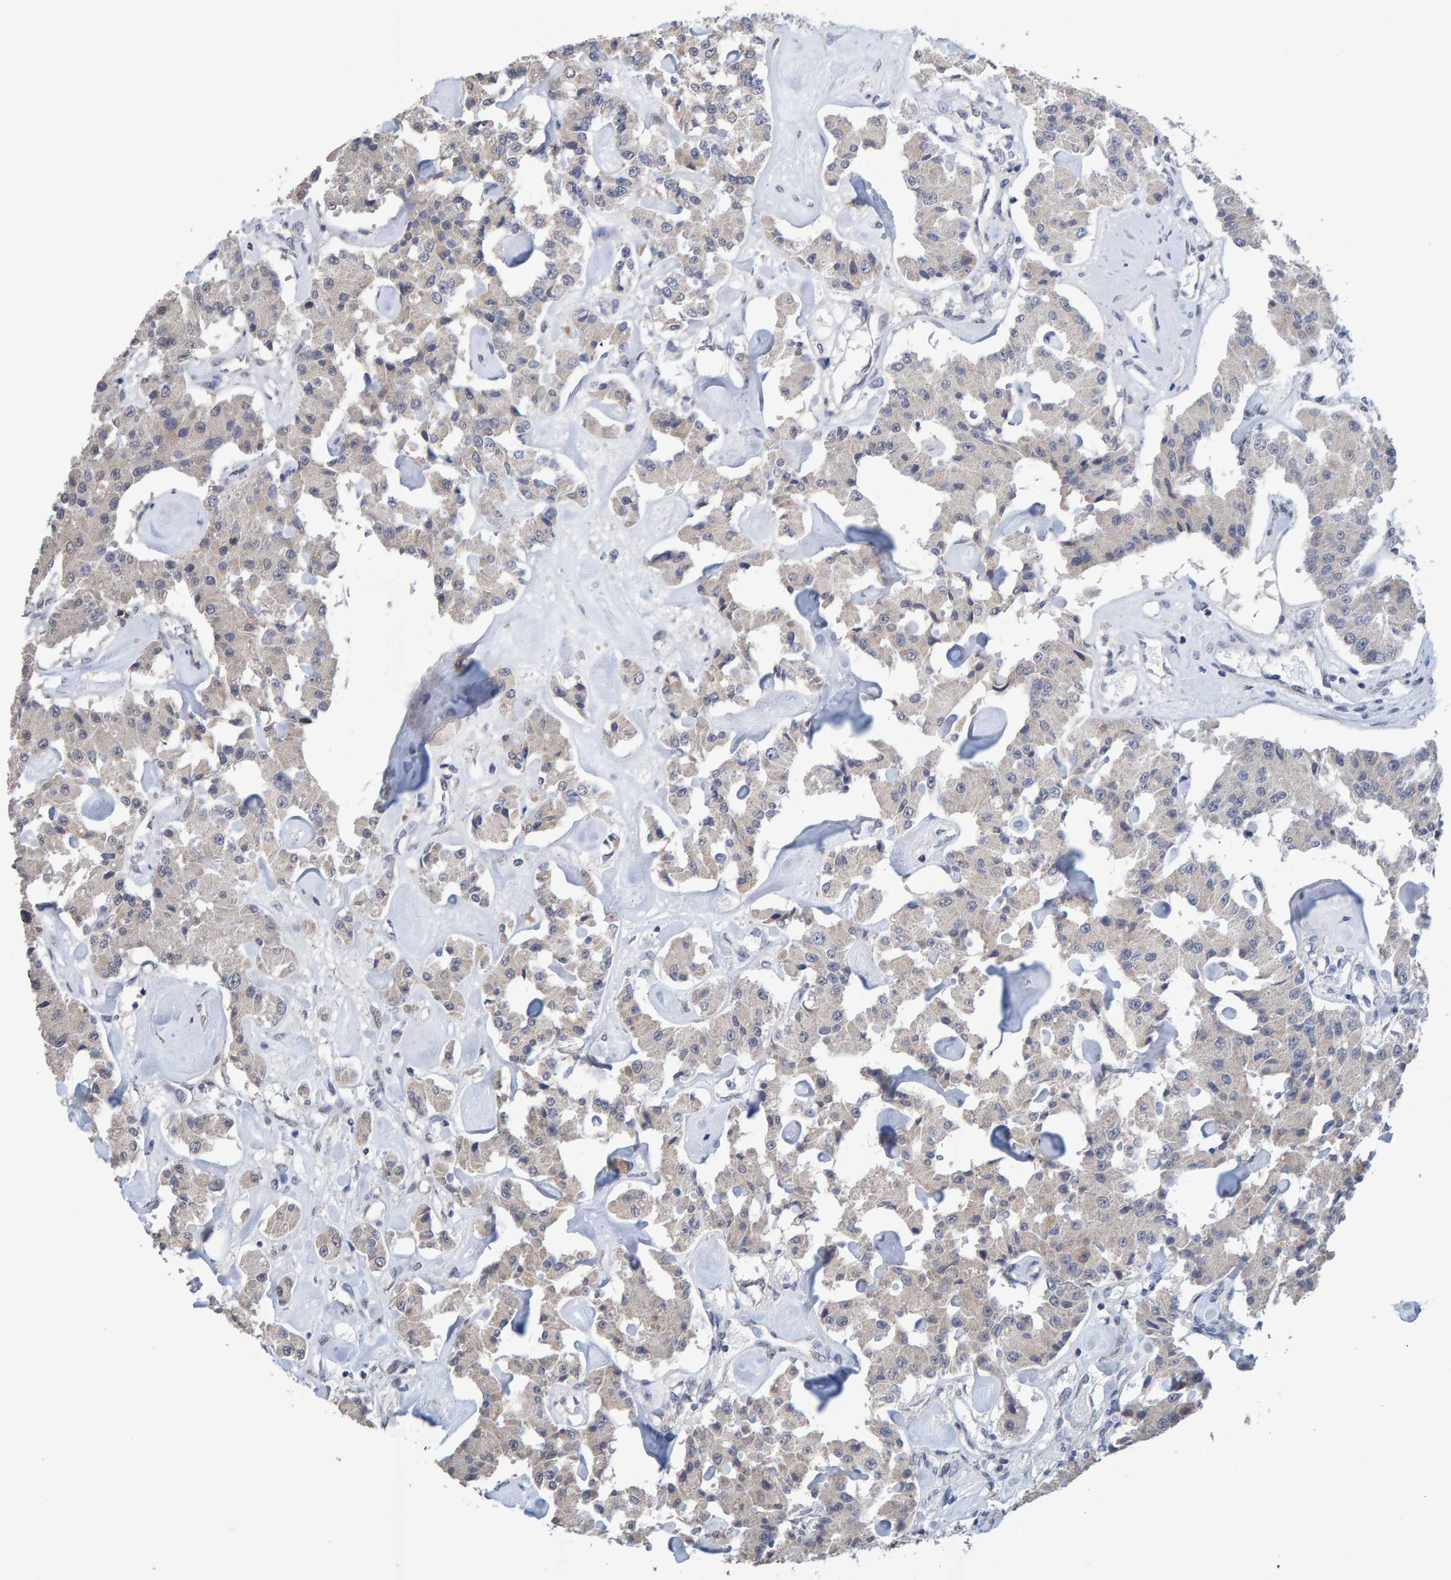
{"staining": {"intensity": "weak", "quantity": "<25%", "location": "cytoplasmic/membranous"}, "tissue": "carcinoid", "cell_type": "Tumor cells", "image_type": "cancer", "snomed": [{"axis": "morphology", "description": "Carcinoid, malignant, NOS"}, {"axis": "topography", "description": "Pancreas"}], "caption": "There is no significant expression in tumor cells of carcinoid (malignant). Brightfield microscopy of immunohistochemistry stained with DAB (3,3'-diaminobenzidine) (brown) and hematoxylin (blue), captured at high magnification.", "gene": "USP43", "patient": {"sex": "male", "age": 41}}